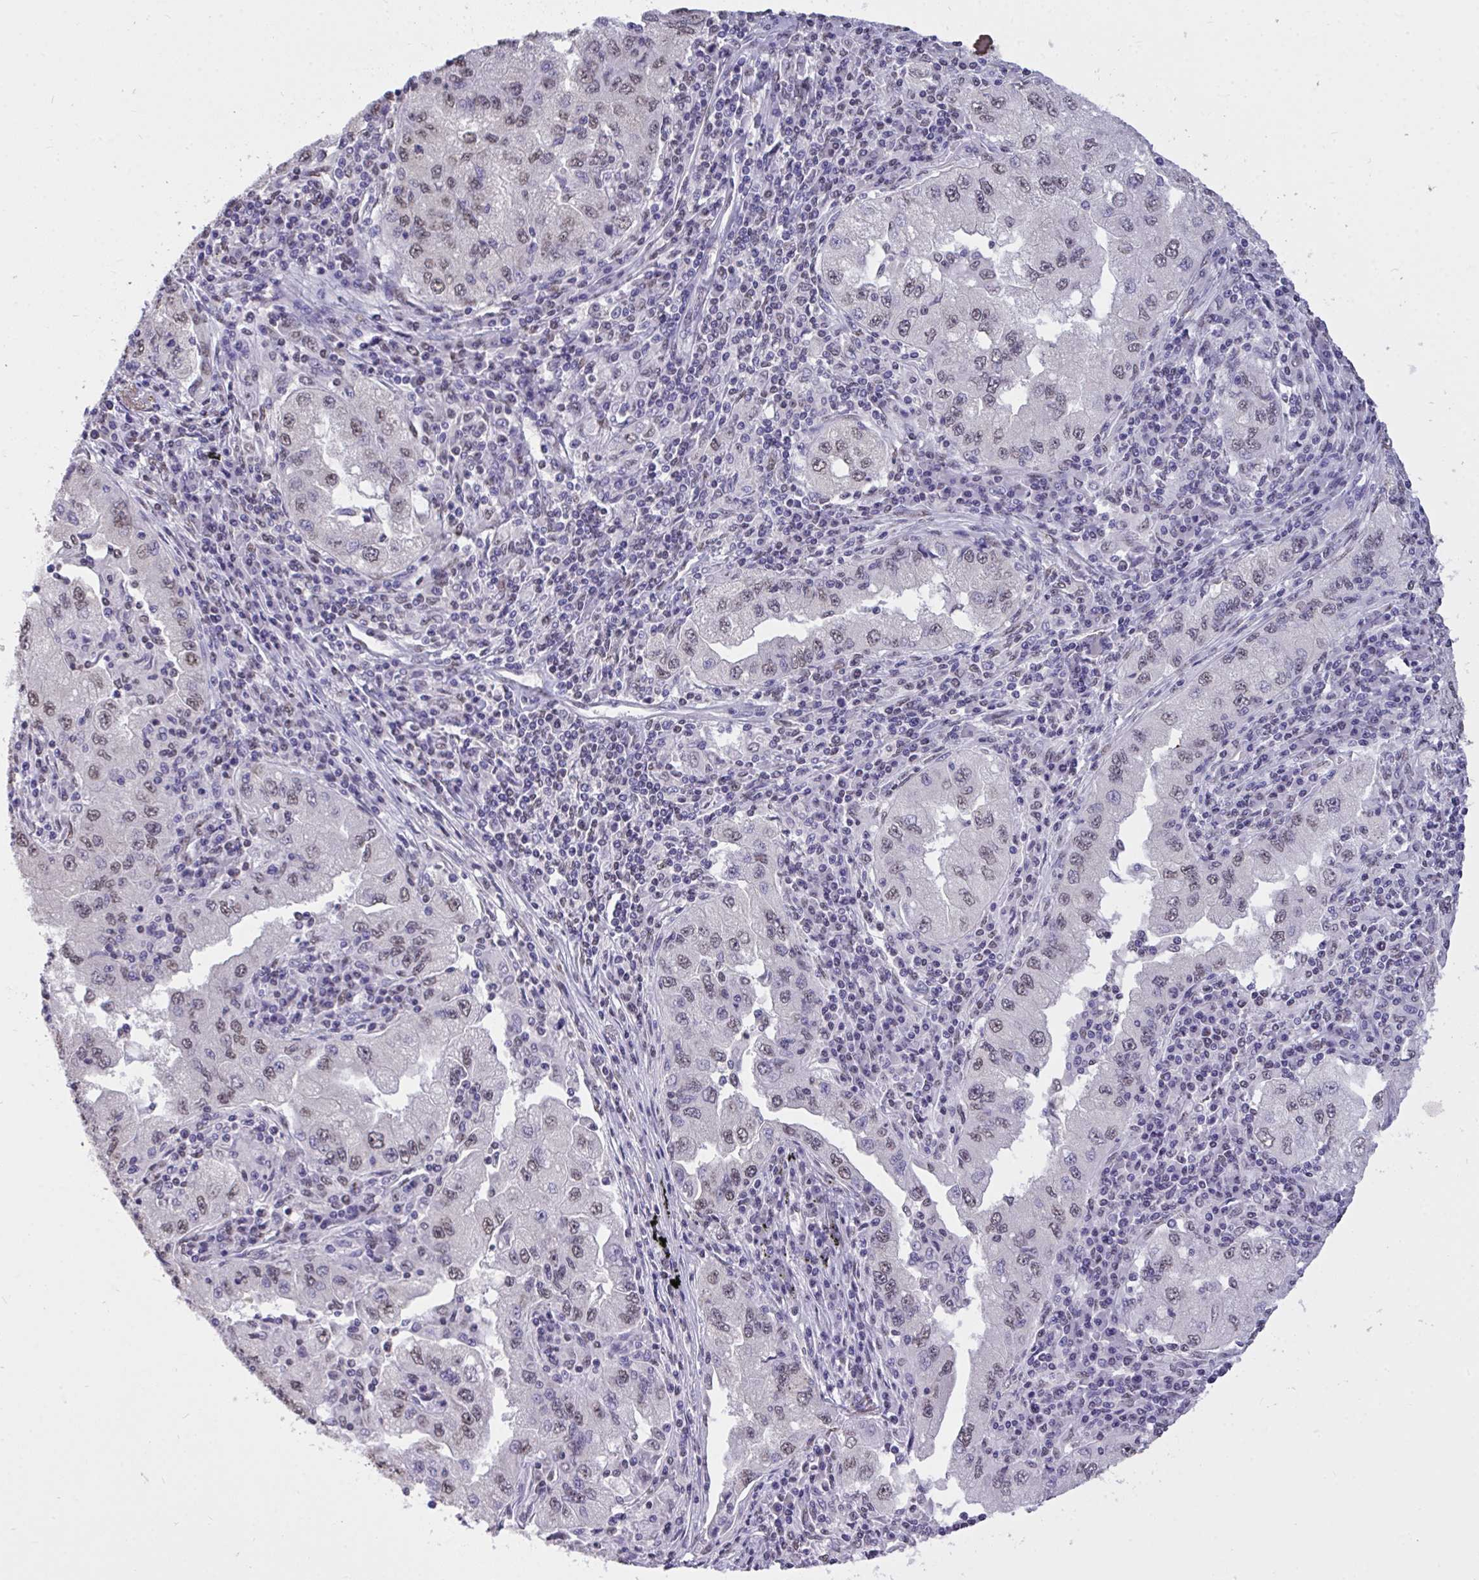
{"staining": {"intensity": "weak", "quantity": "<25%", "location": "nuclear"}, "tissue": "lung cancer", "cell_type": "Tumor cells", "image_type": "cancer", "snomed": [{"axis": "morphology", "description": "Adenocarcinoma, NOS"}, {"axis": "morphology", "description": "Adenocarcinoma primary or metastatic"}, {"axis": "topography", "description": "Lung"}], "caption": "Protein analysis of adenocarcinoma primary or metastatic (lung) displays no significant staining in tumor cells.", "gene": "SEMA6B", "patient": {"sex": "male", "age": 74}}